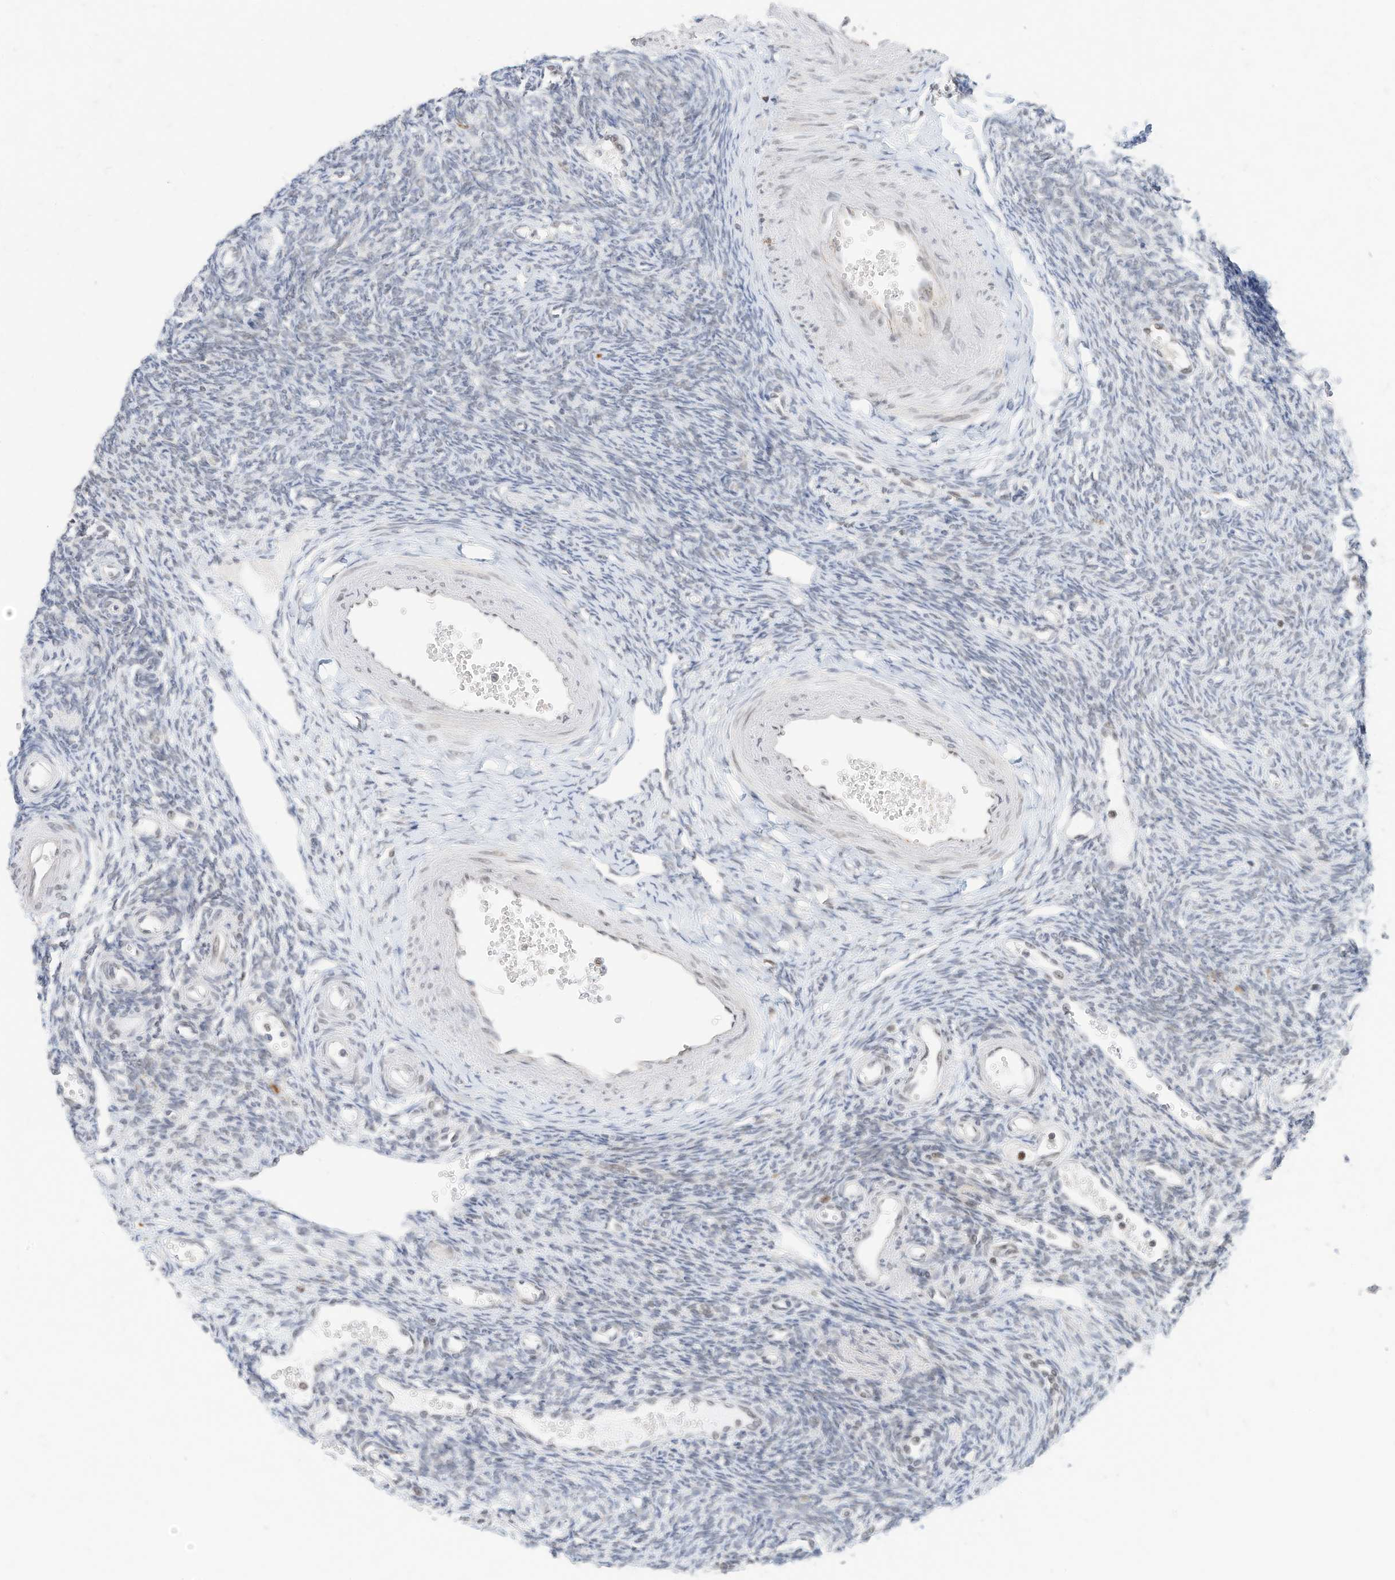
{"staining": {"intensity": "weak", "quantity": ">75%", "location": "cytoplasmic/membranous,nuclear"}, "tissue": "ovary", "cell_type": "Follicle cells", "image_type": "normal", "snomed": [{"axis": "morphology", "description": "Normal tissue, NOS"}, {"axis": "morphology", "description": "Cyst, NOS"}, {"axis": "topography", "description": "Ovary"}], "caption": "Immunohistochemical staining of unremarkable human ovary demonstrates >75% levels of weak cytoplasmic/membranous,nuclear protein staining in approximately >75% of follicle cells. Using DAB (brown) and hematoxylin (blue) stains, captured at high magnification using brightfield microscopy.", "gene": "OGT", "patient": {"sex": "female", "age": 33}}